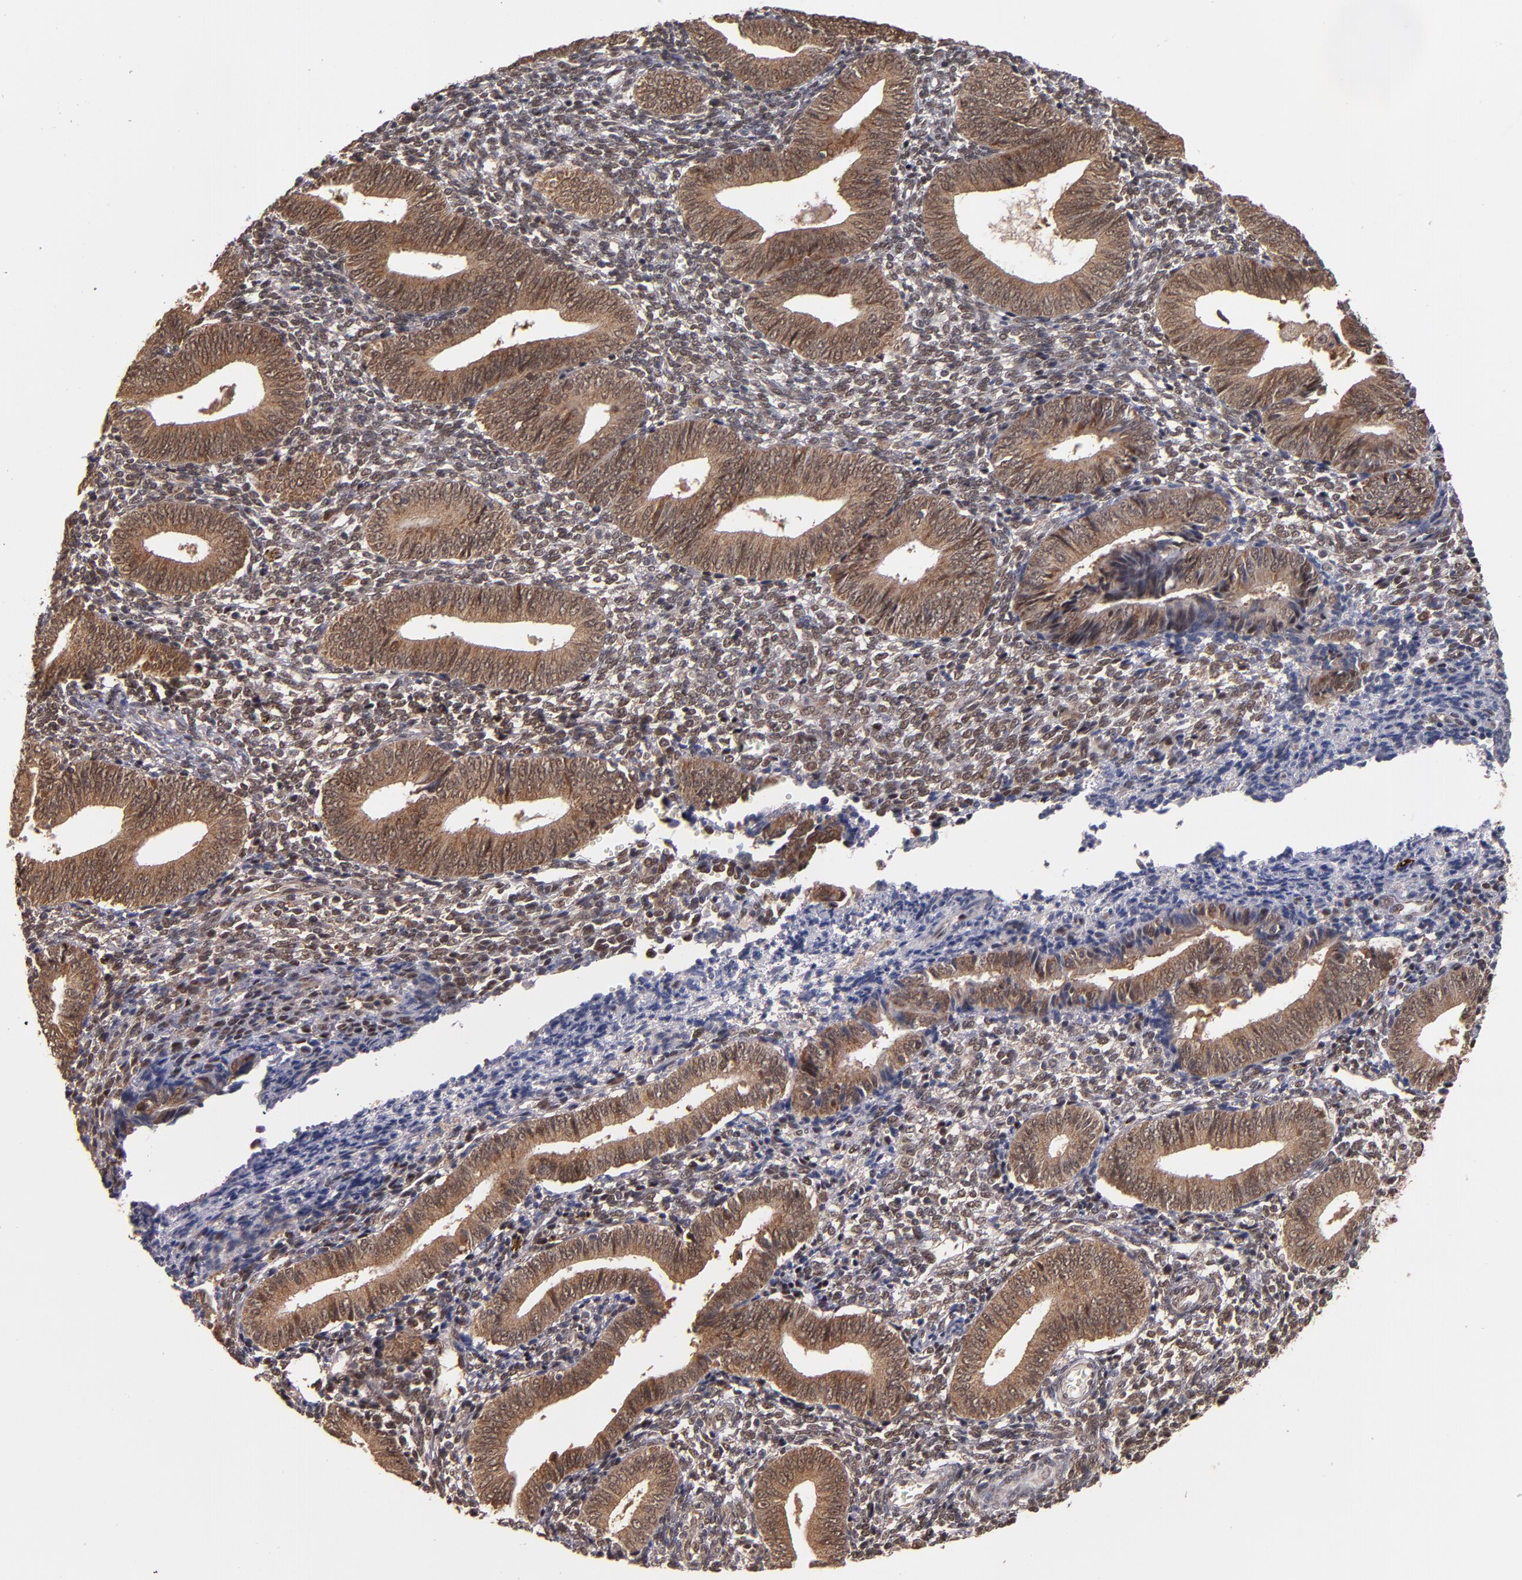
{"staining": {"intensity": "weak", "quantity": ">75%", "location": "nuclear"}, "tissue": "endometrium", "cell_type": "Cells in endometrial stroma", "image_type": "normal", "snomed": [{"axis": "morphology", "description": "Normal tissue, NOS"}, {"axis": "topography", "description": "Uterus"}, {"axis": "topography", "description": "Endometrium"}], "caption": "Endometrium stained with a brown dye displays weak nuclear positive positivity in about >75% of cells in endometrial stroma.", "gene": "CUL5", "patient": {"sex": "female", "age": 33}}